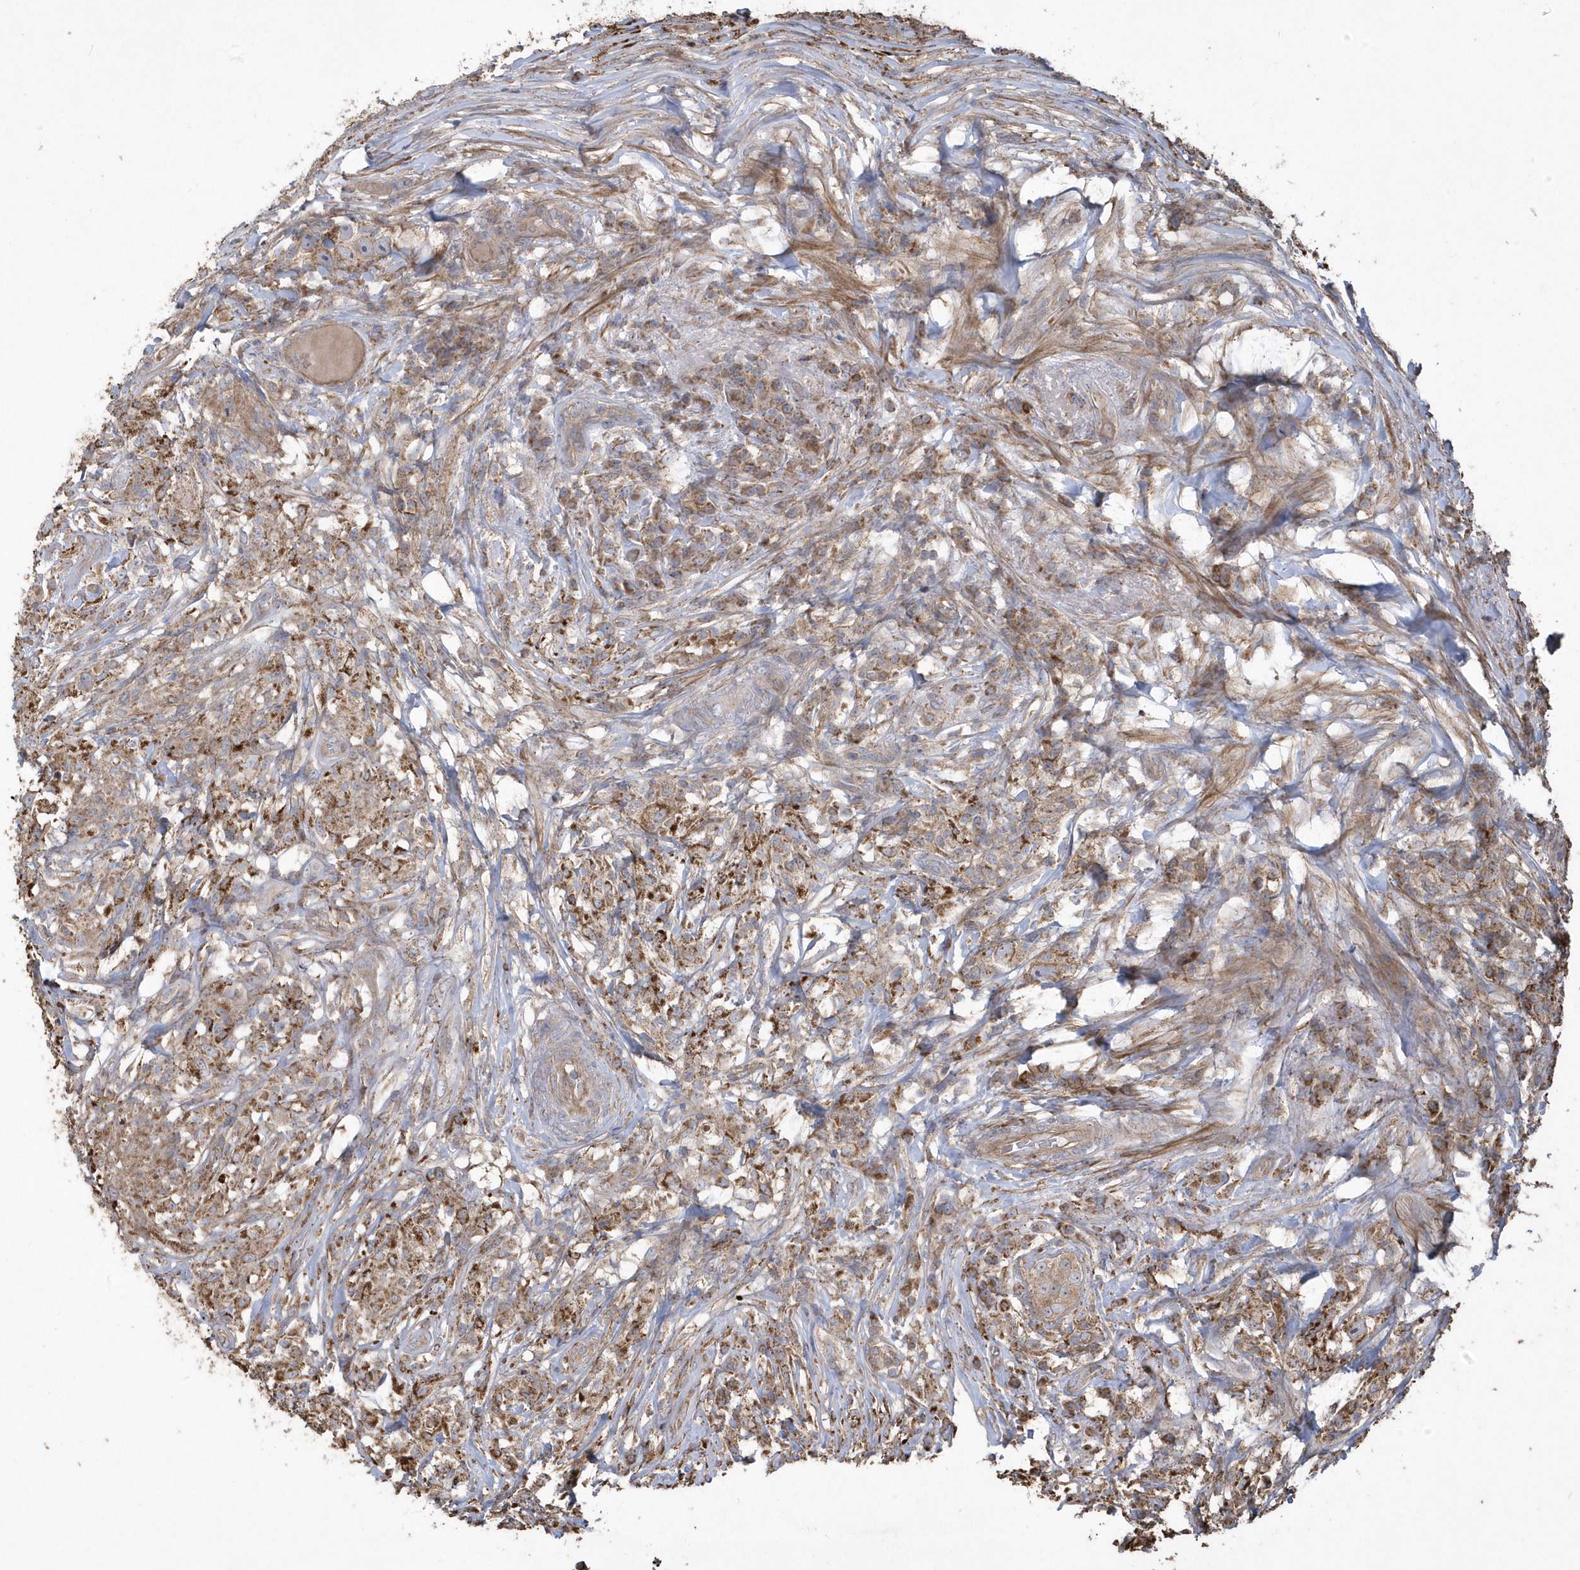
{"staining": {"intensity": "moderate", "quantity": ">75%", "location": "cytoplasmic/membranous"}, "tissue": "testis cancer", "cell_type": "Tumor cells", "image_type": "cancer", "snomed": [{"axis": "morphology", "description": "Seminoma, NOS"}, {"axis": "topography", "description": "Testis"}], "caption": "Immunohistochemistry micrograph of neoplastic tissue: testis cancer (seminoma) stained using immunohistochemistry (IHC) displays medium levels of moderate protein expression localized specifically in the cytoplasmic/membranous of tumor cells, appearing as a cytoplasmic/membranous brown color.", "gene": "SENP8", "patient": {"sex": "male", "age": 49}}